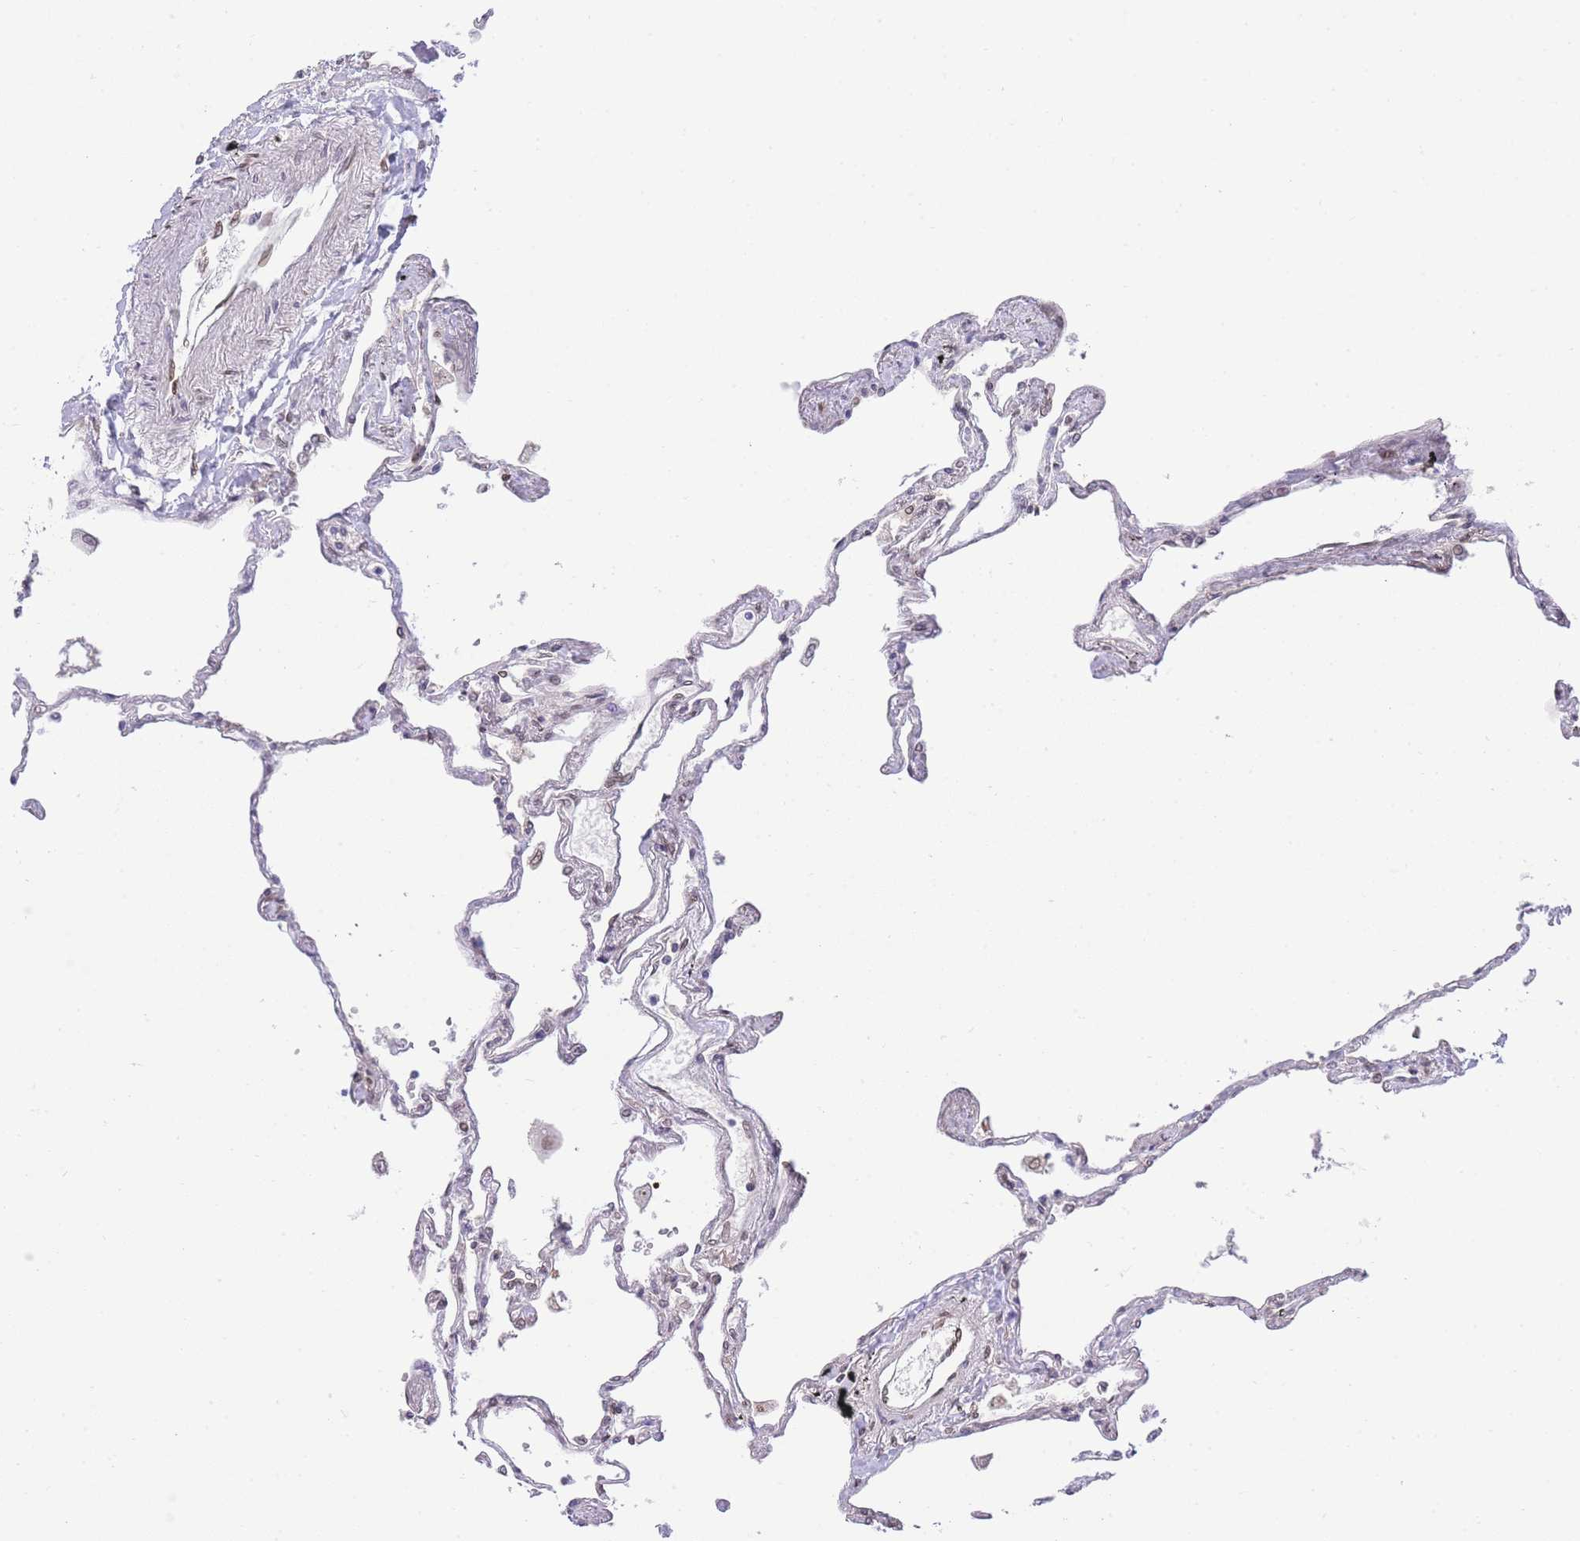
{"staining": {"intensity": "weak", "quantity": "25%-75%", "location": "nuclear"}, "tissue": "lung", "cell_type": "Alveolar cells", "image_type": "normal", "snomed": [{"axis": "morphology", "description": "Normal tissue, NOS"}, {"axis": "topography", "description": "Lung"}], "caption": "An immunohistochemistry micrograph of normal tissue is shown. Protein staining in brown highlights weak nuclear positivity in lung within alveolar cells. (Stains: DAB (3,3'-diaminobenzidine) in brown, nuclei in blue, Microscopy: brightfield microscopy at high magnification).", "gene": "OR10AD1", "patient": {"sex": "female", "age": 67}}